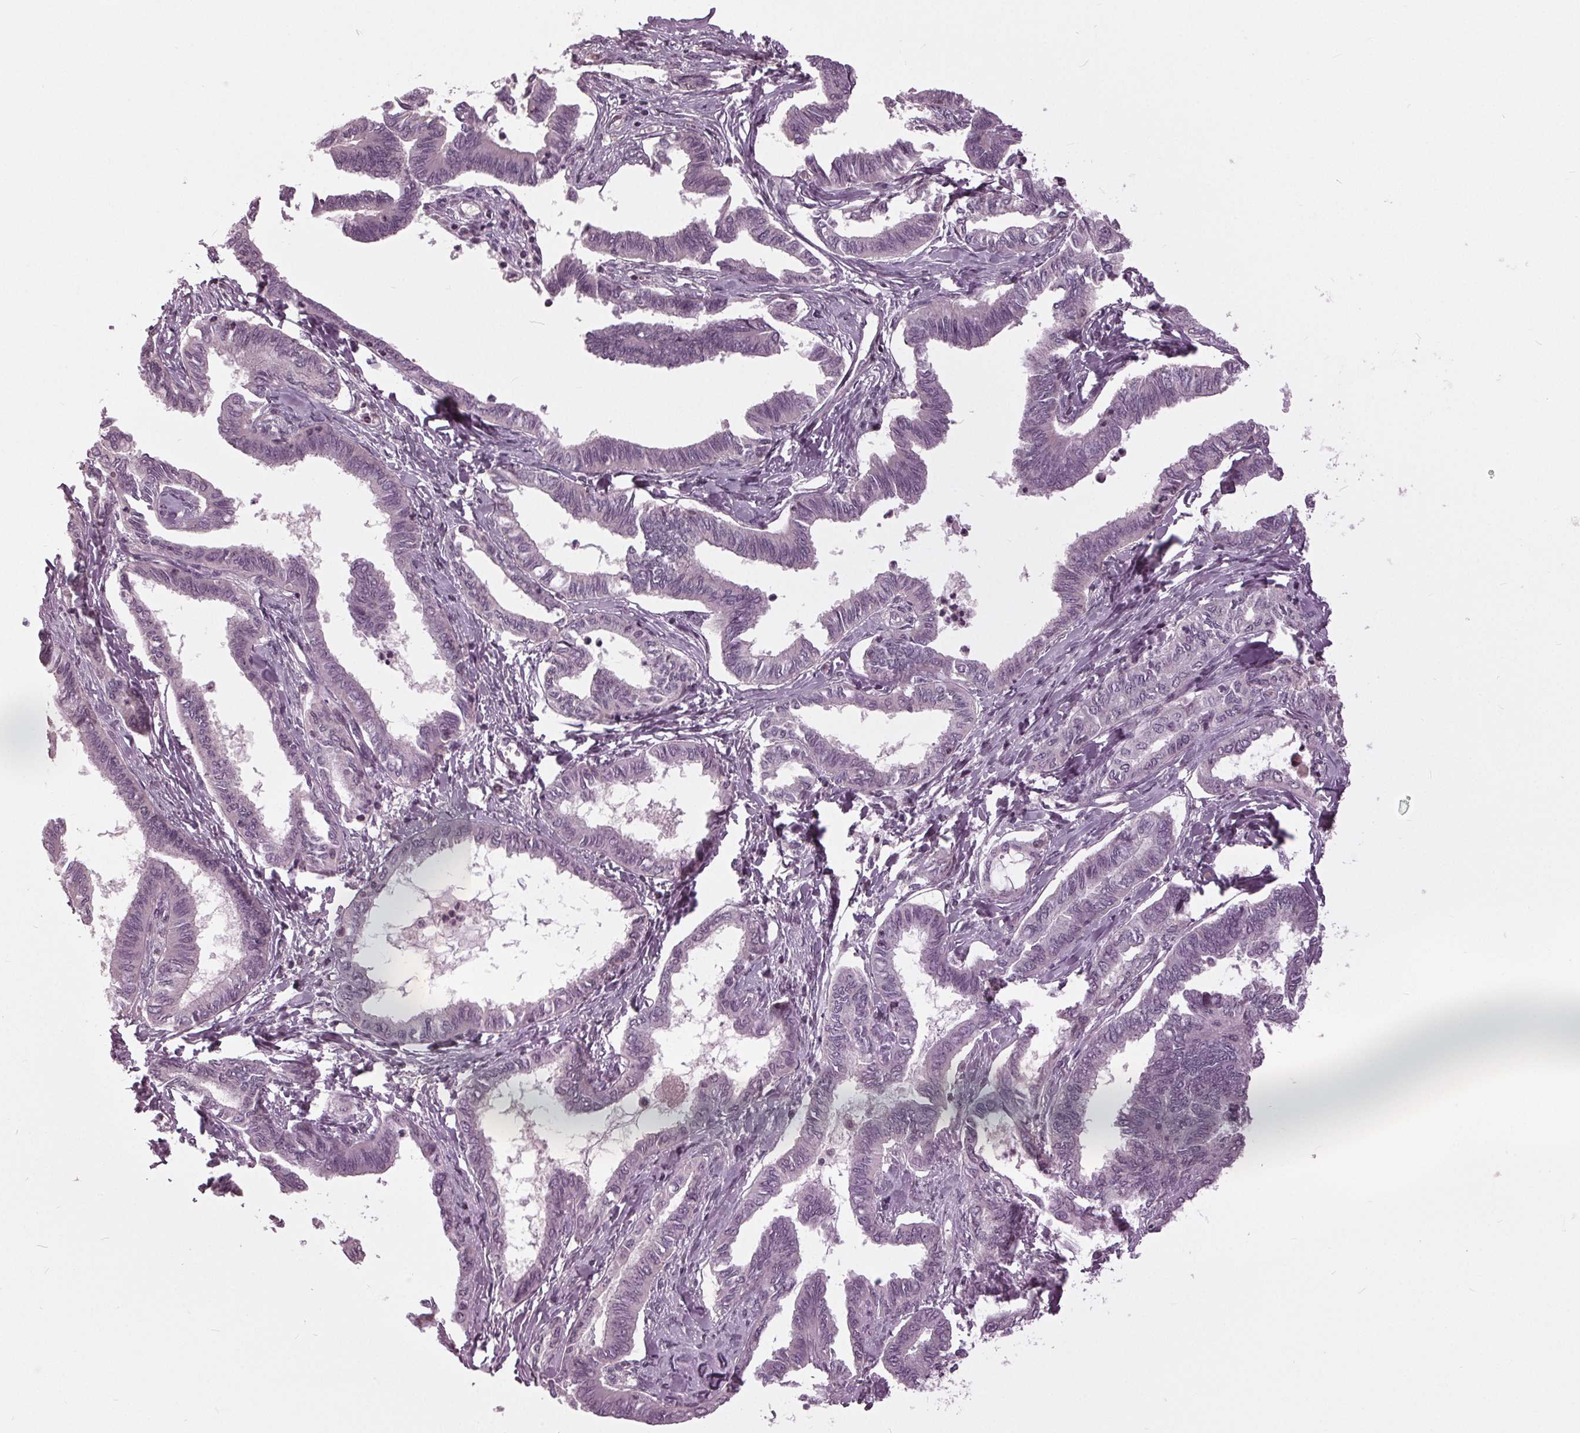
{"staining": {"intensity": "negative", "quantity": "none", "location": "none"}, "tissue": "ovarian cancer", "cell_type": "Tumor cells", "image_type": "cancer", "snomed": [{"axis": "morphology", "description": "Carcinoma, endometroid"}, {"axis": "topography", "description": "Ovary"}], "caption": "Histopathology image shows no significant protein positivity in tumor cells of ovarian cancer.", "gene": "SIGLEC6", "patient": {"sex": "female", "age": 70}}